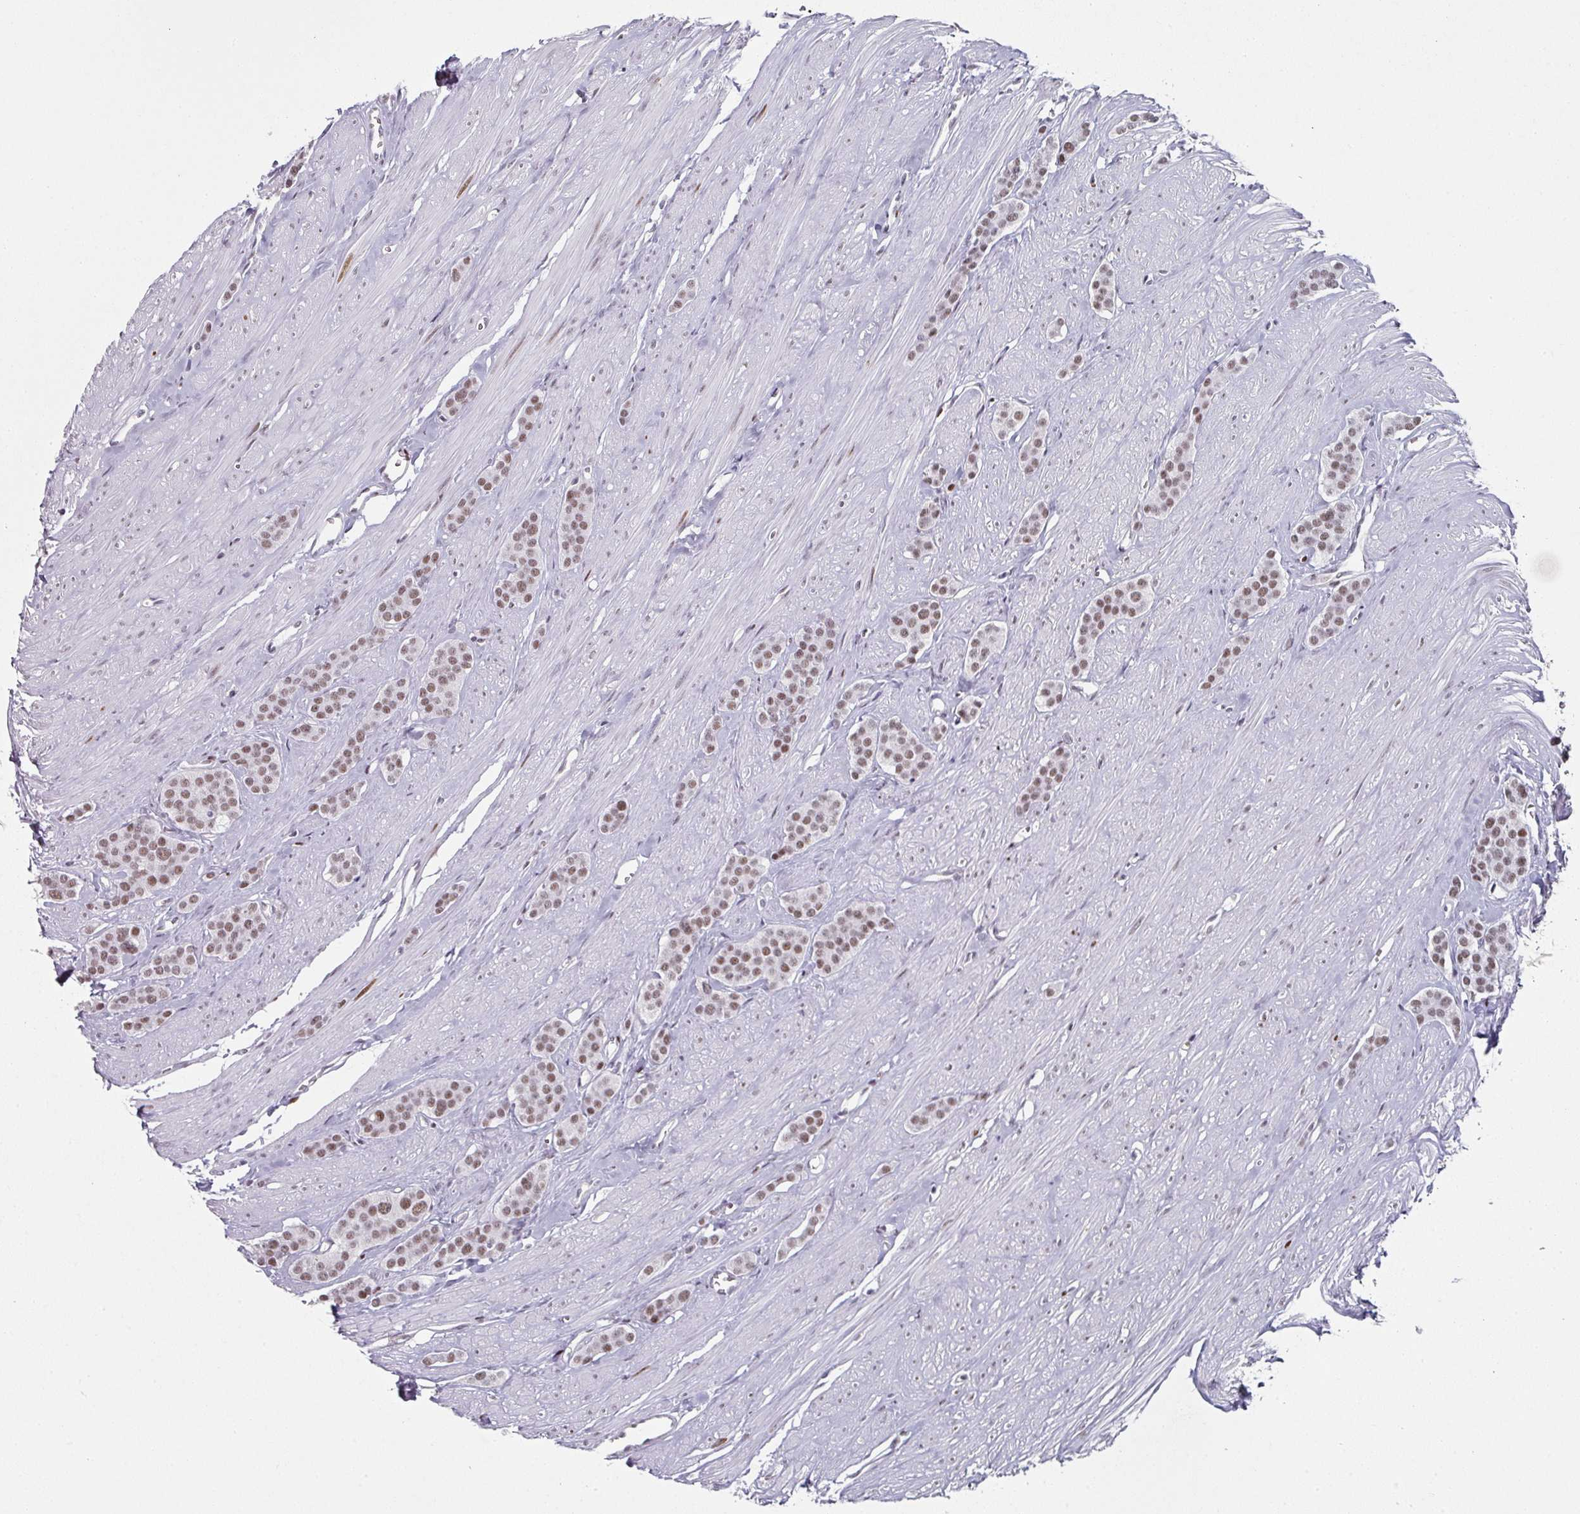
{"staining": {"intensity": "moderate", "quantity": ">75%", "location": "nuclear"}, "tissue": "carcinoid", "cell_type": "Tumor cells", "image_type": "cancer", "snomed": [{"axis": "morphology", "description": "Carcinoid, malignant, NOS"}, {"axis": "topography", "description": "Small intestine"}], "caption": "A histopathology image of carcinoid (malignant) stained for a protein shows moderate nuclear brown staining in tumor cells. (brown staining indicates protein expression, while blue staining denotes nuclei).", "gene": "SF3B5", "patient": {"sex": "male", "age": 60}}